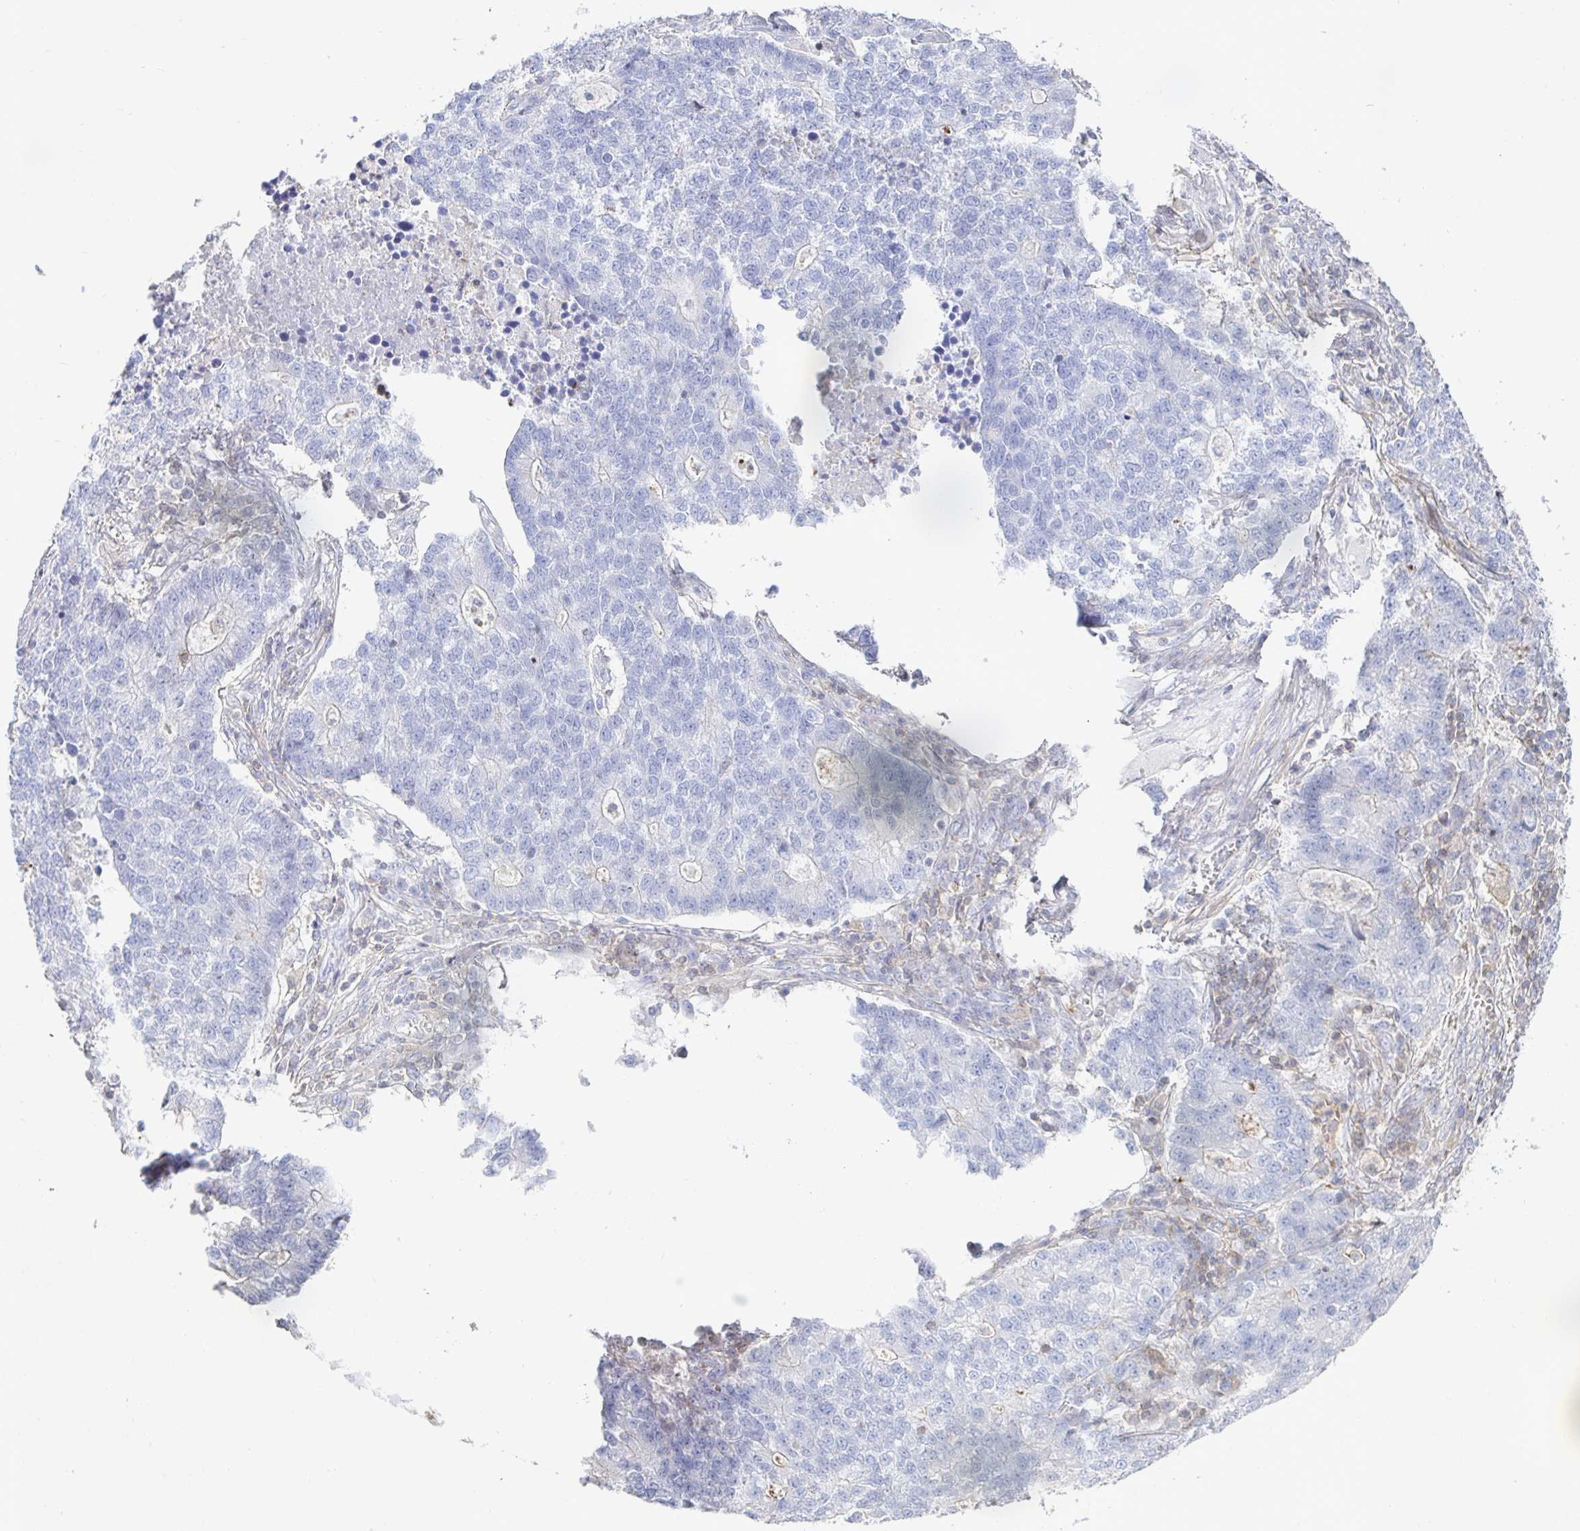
{"staining": {"intensity": "negative", "quantity": "none", "location": "none"}, "tissue": "lung cancer", "cell_type": "Tumor cells", "image_type": "cancer", "snomed": [{"axis": "morphology", "description": "Adenocarcinoma, NOS"}, {"axis": "topography", "description": "Lung"}], "caption": "A photomicrograph of human lung cancer is negative for staining in tumor cells. Brightfield microscopy of immunohistochemistry (IHC) stained with DAB (3,3'-diaminobenzidine) (brown) and hematoxylin (blue), captured at high magnification.", "gene": "PIK3CD", "patient": {"sex": "male", "age": 57}}